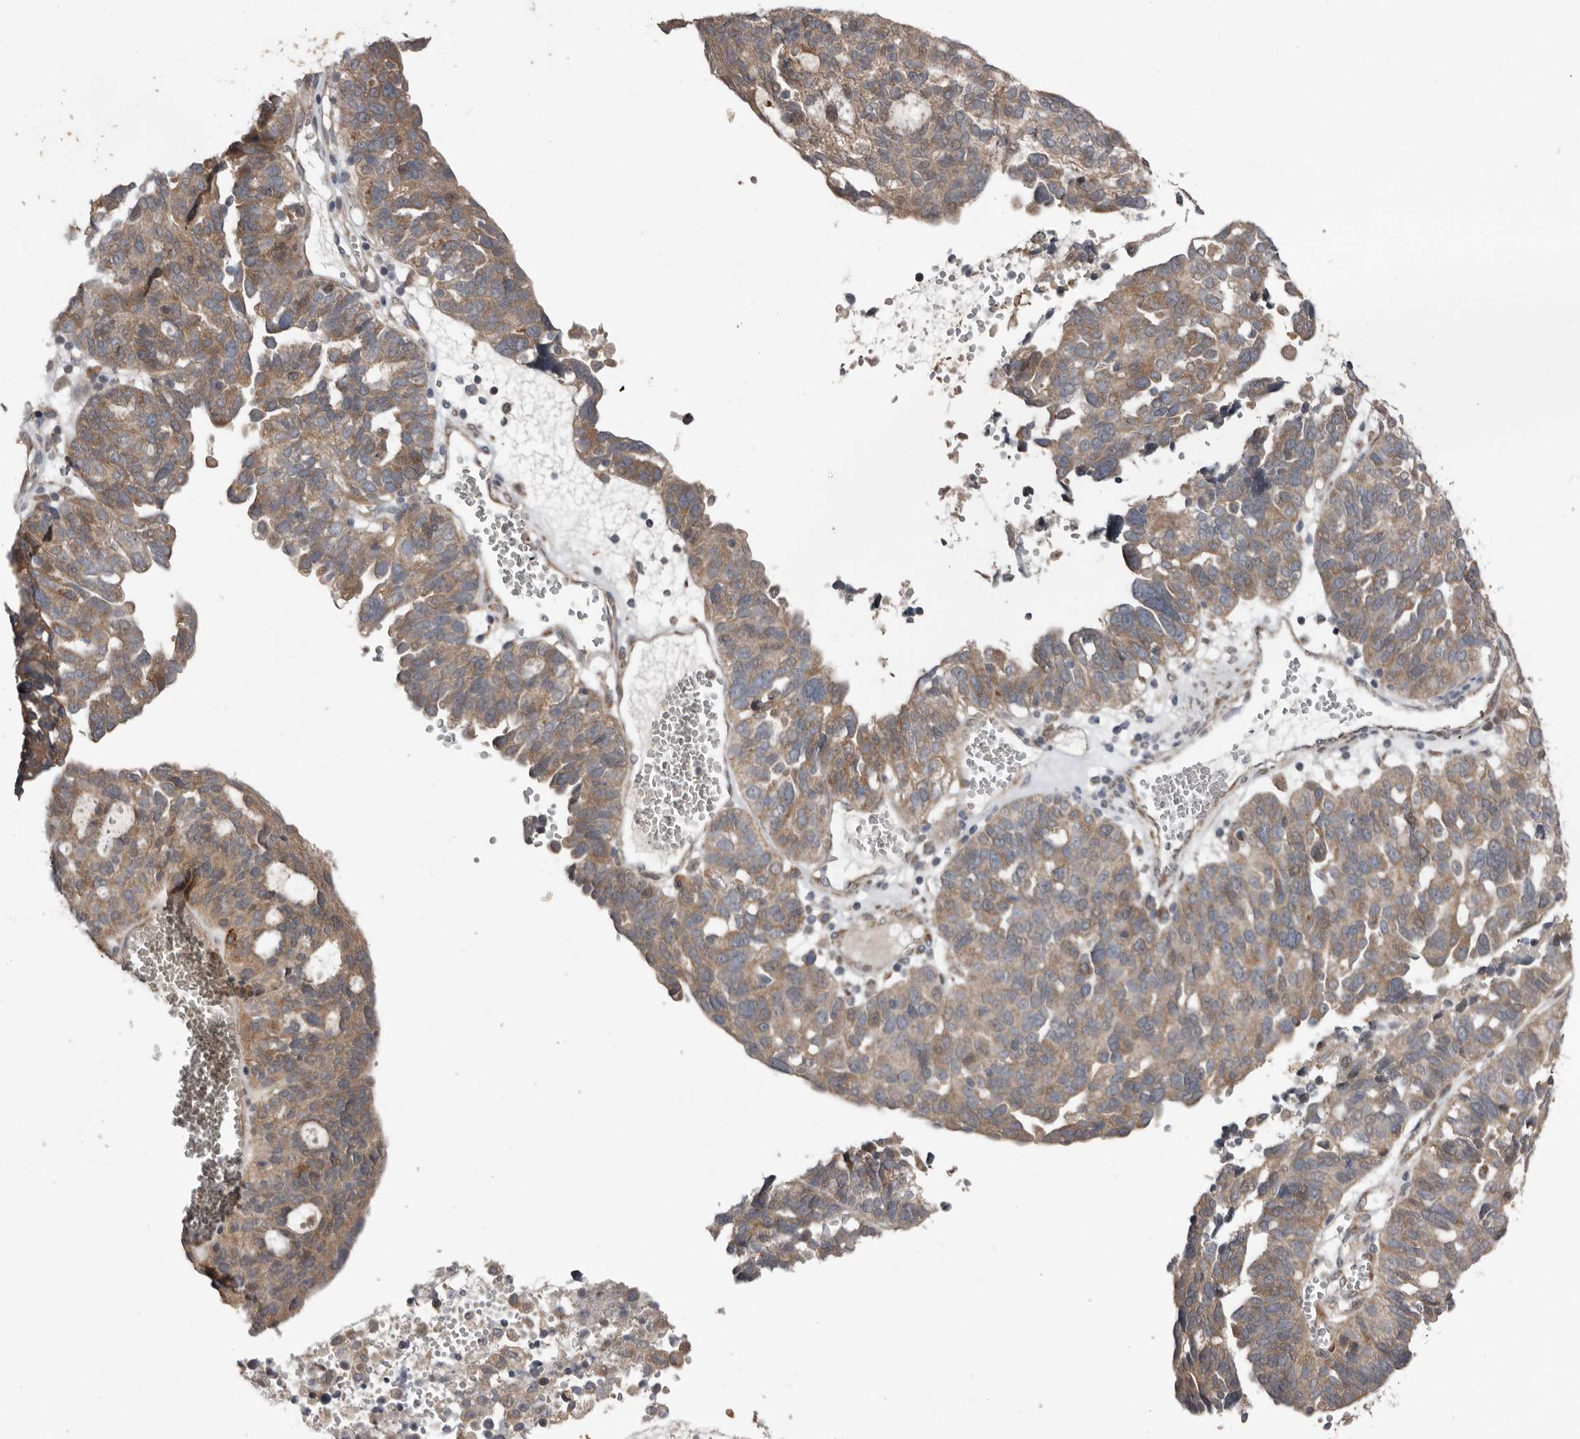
{"staining": {"intensity": "moderate", "quantity": "25%-75%", "location": "cytoplasmic/membranous"}, "tissue": "ovarian cancer", "cell_type": "Tumor cells", "image_type": "cancer", "snomed": [{"axis": "morphology", "description": "Cystadenocarcinoma, serous, NOS"}, {"axis": "topography", "description": "Ovary"}], "caption": "Tumor cells reveal moderate cytoplasmic/membranous expression in approximately 25%-75% of cells in ovarian cancer. The protein is stained brown, and the nuclei are stained in blue (DAB IHC with brightfield microscopy, high magnification).", "gene": "CHML", "patient": {"sex": "female", "age": 59}}